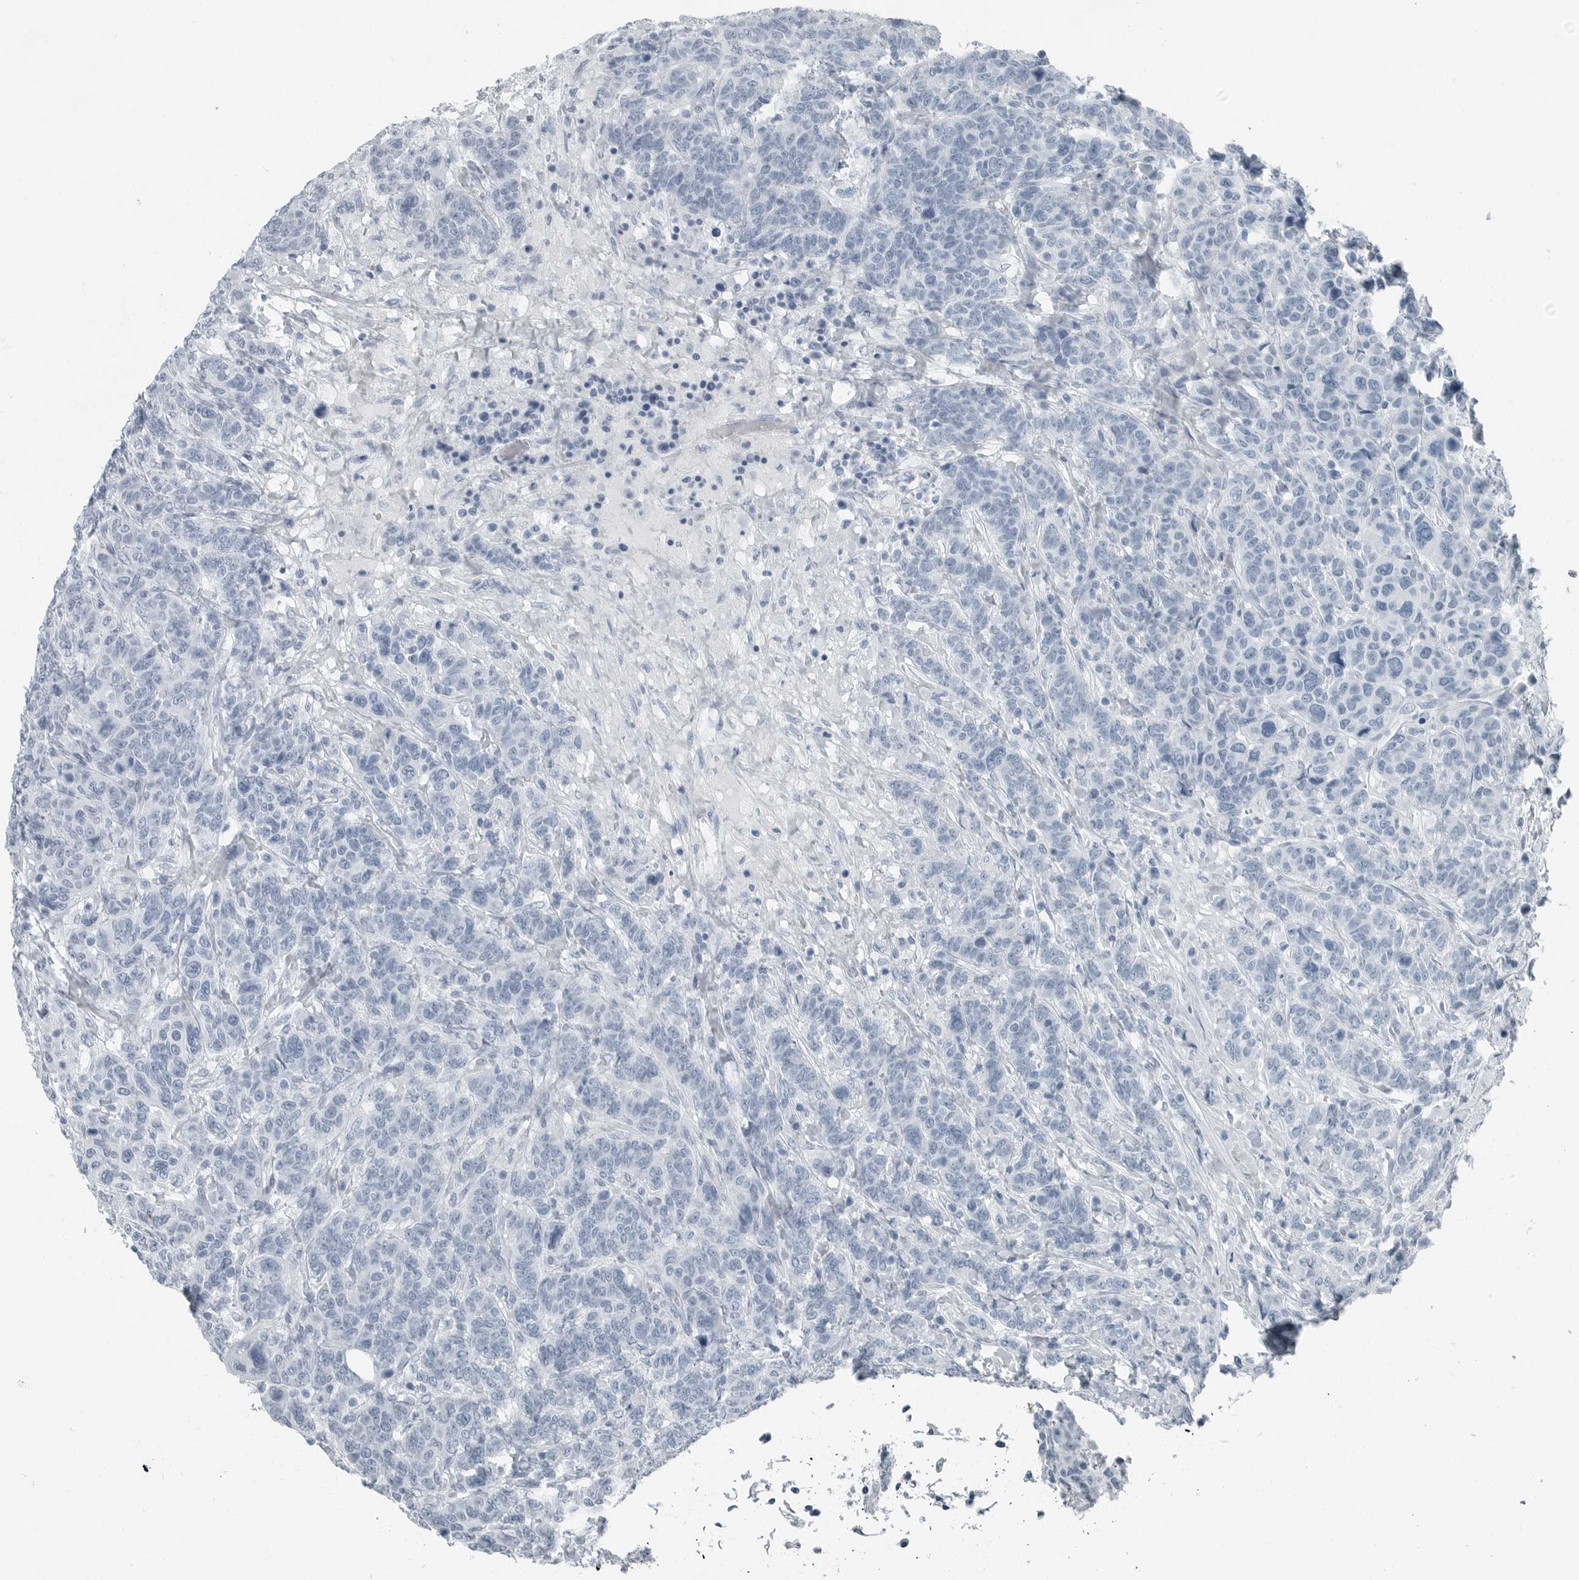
{"staining": {"intensity": "negative", "quantity": "none", "location": "none"}, "tissue": "breast cancer", "cell_type": "Tumor cells", "image_type": "cancer", "snomed": [{"axis": "morphology", "description": "Duct carcinoma"}, {"axis": "topography", "description": "Breast"}], "caption": "The immunohistochemistry photomicrograph has no significant positivity in tumor cells of infiltrating ductal carcinoma (breast) tissue. (Brightfield microscopy of DAB (3,3'-diaminobenzidine) IHC at high magnification).", "gene": "ZPBP2", "patient": {"sex": "female", "age": 37}}